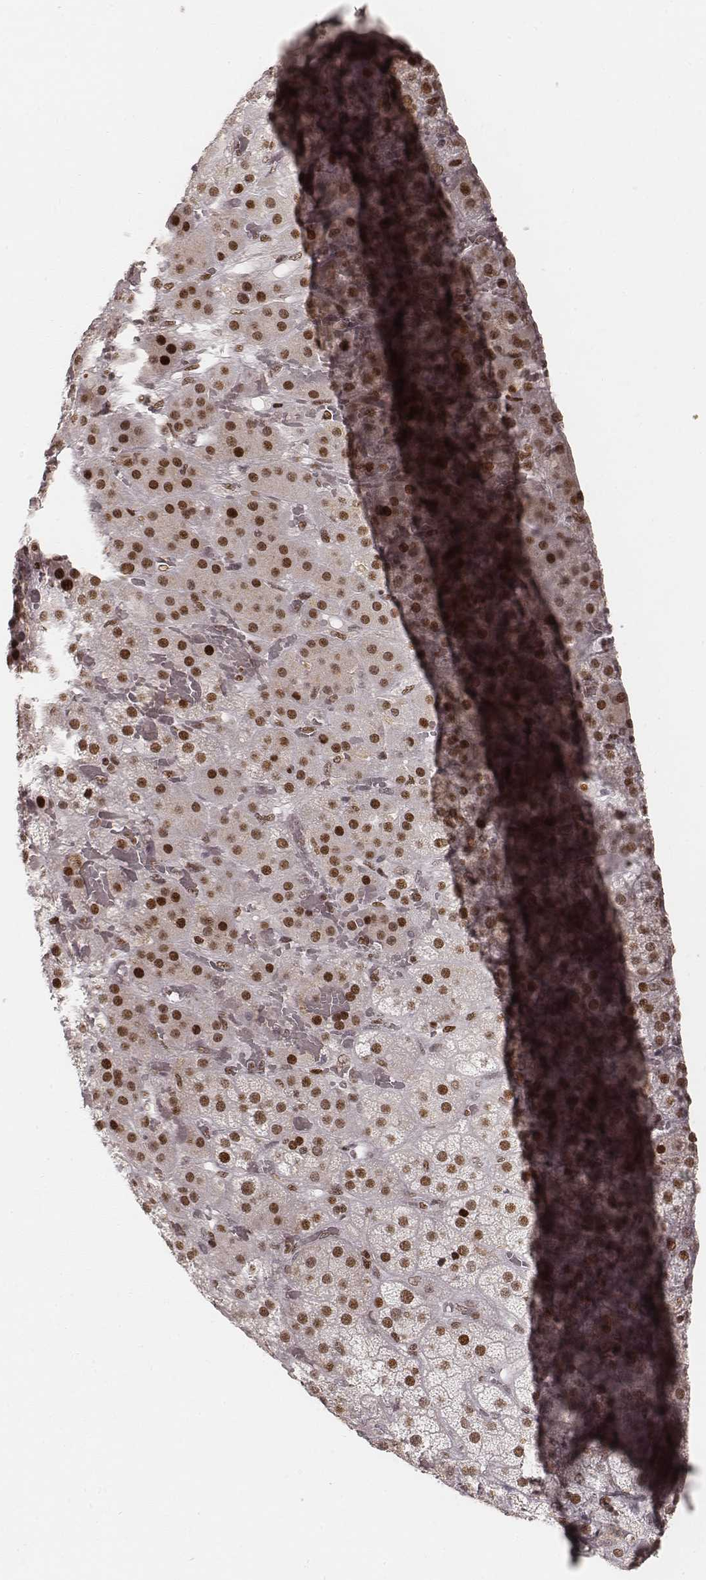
{"staining": {"intensity": "strong", "quantity": ">75%", "location": "nuclear"}, "tissue": "adrenal gland", "cell_type": "Glandular cells", "image_type": "normal", "snomed": [{"axis": "morphology", "description": "Normal tissue, NOS"}, {"axis": "topography", "description": "Adrenal gland"}], "caption": "The micrograph shows staining of benign adrenal gland, revealing strong nuclear protein staining (brown color) within glandular cells. The protein of interest is stained brown, and the nuclei are stained in blue (DAB (3,3'-diaminobenzidine) IHC with brightfield microscopy, high magnification).", "gene": "HNRNPC", "patient": {"sex": "male", "age": 57}}